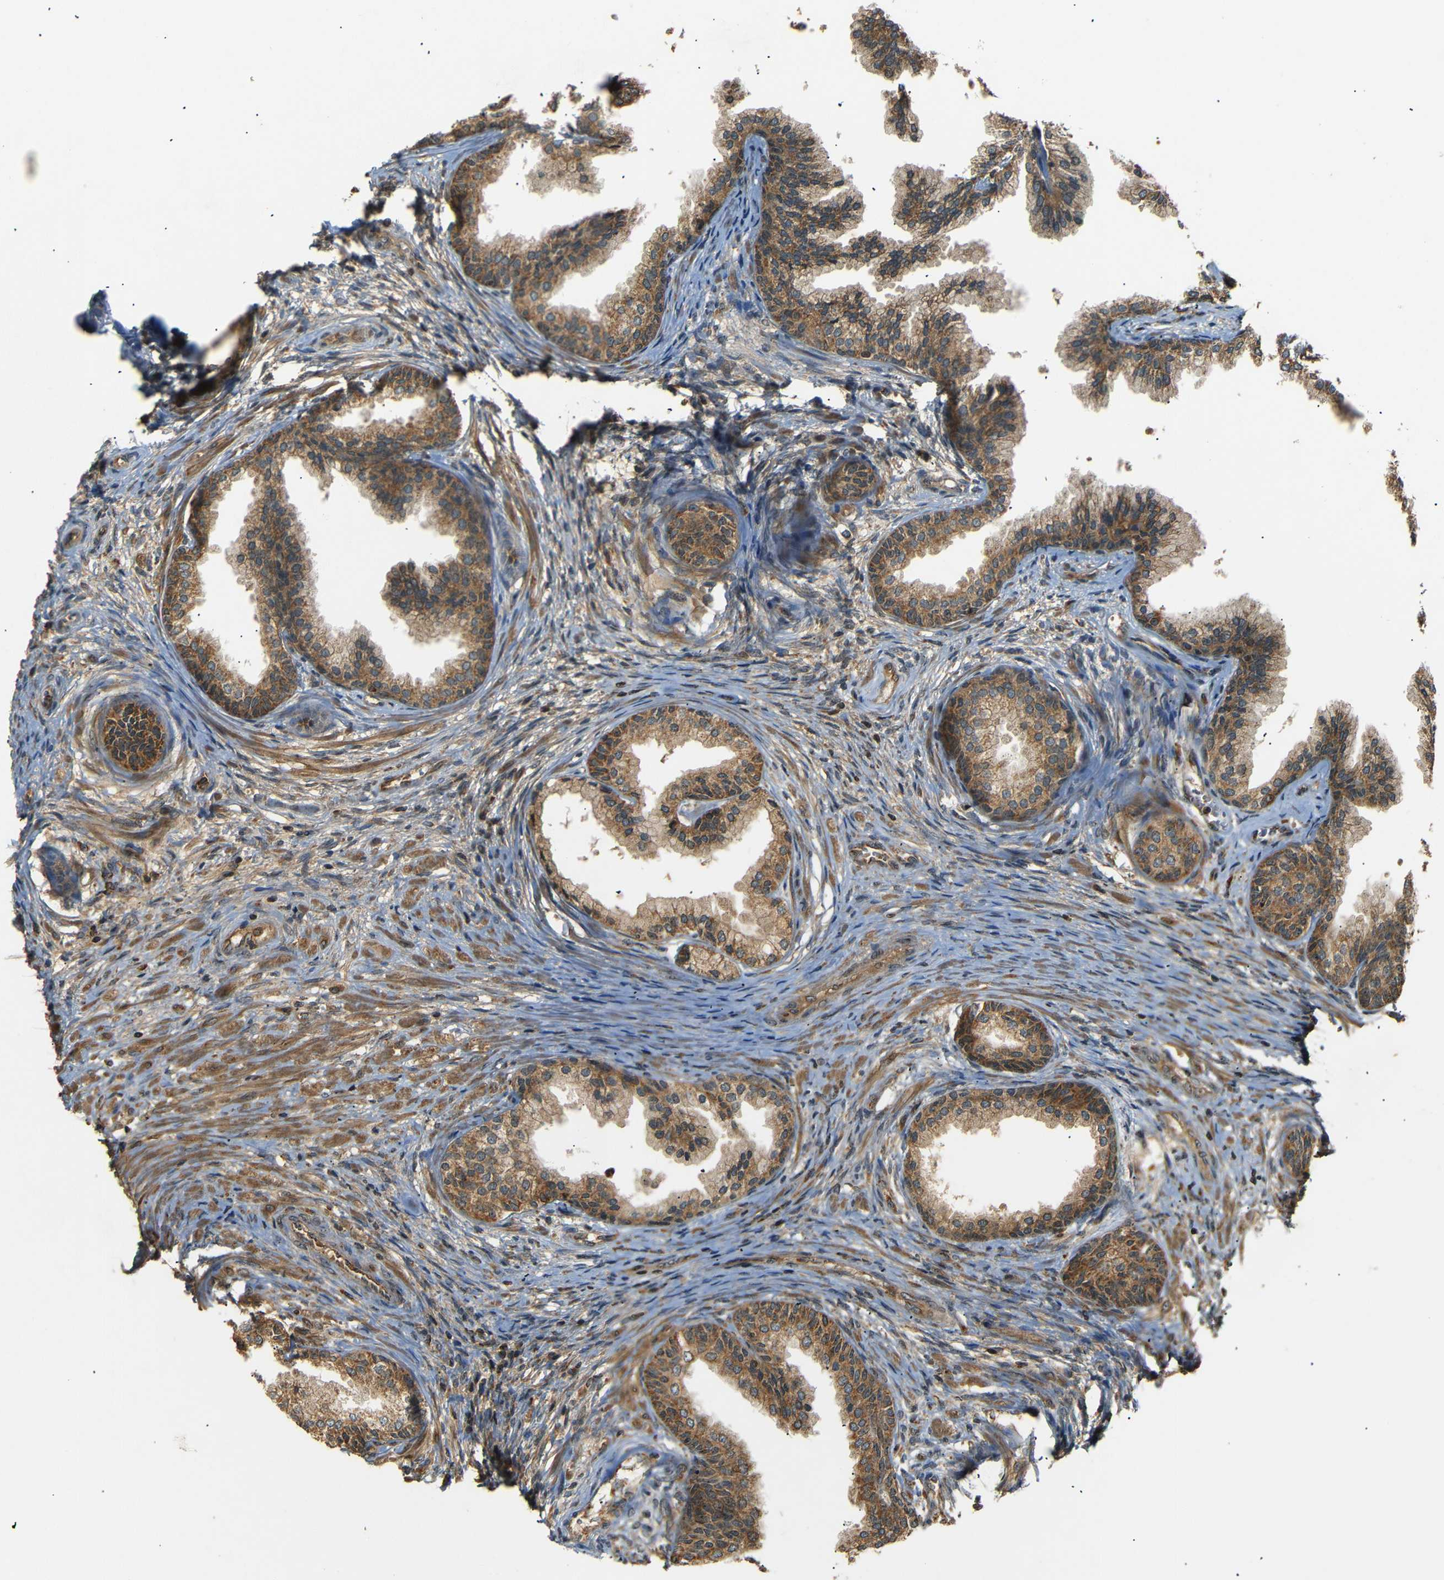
{"staining": {"intensity": "moderate", "quantity": ">75%", "location": "cytoplasmic/membranous"}, "tissue": "prostate", "cell_type": "Glandular cells", "image_type": "normal", "snomed": [{"axis": "morphology", "description": "Normal tissue, NOS"}, {"axis": "topography", "description": "Prostate"}], "caption": "This histopathology image exhibits normal prostate stained with IHC to label a protein in brown. The cytoplasmic/membranous of glandular cells show moderate positivity for the protein. Nuclei are counter-stained blue.", "gene": "TANK", "patient": {"sex": "male", "age": 76}}